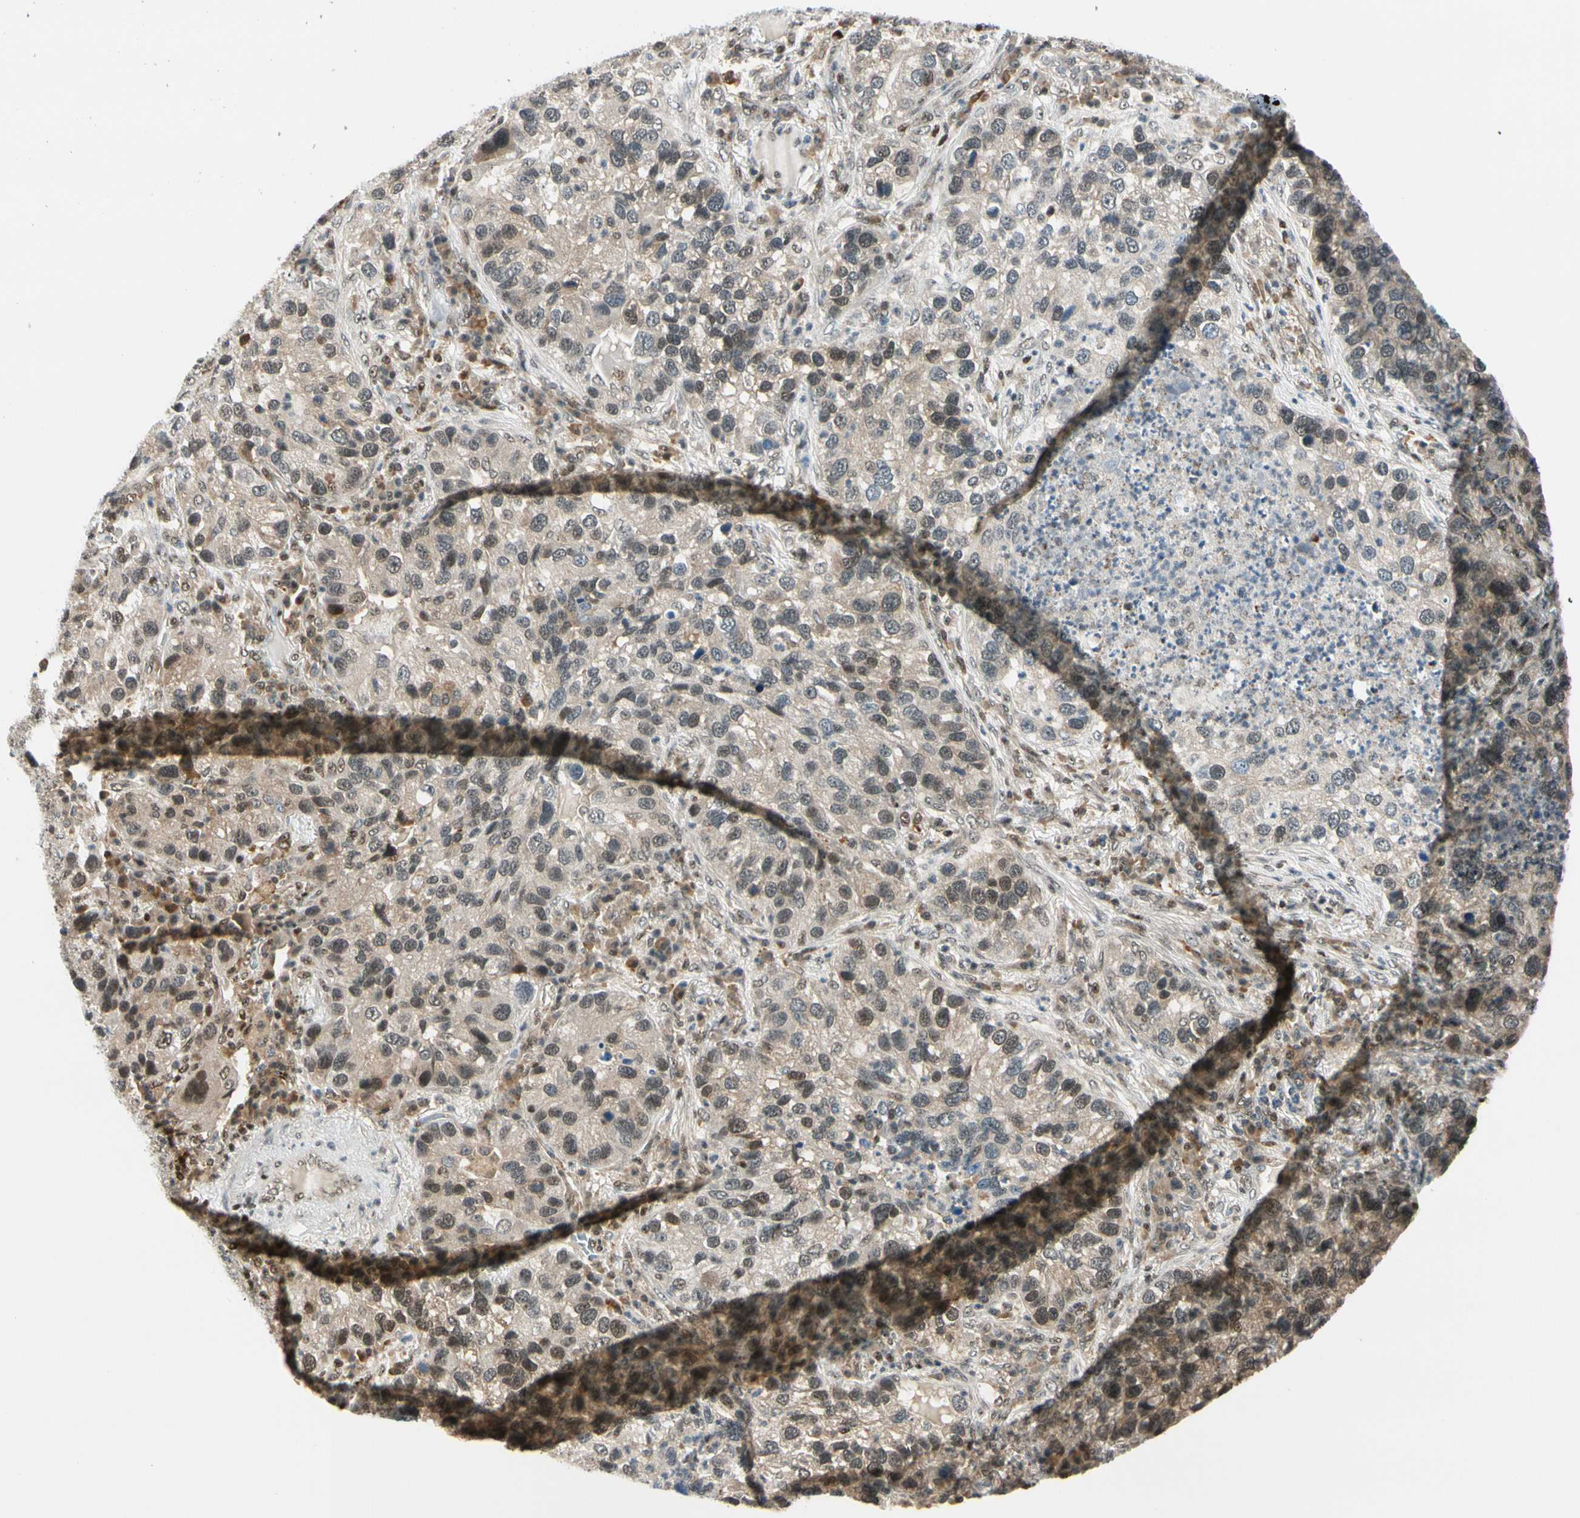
{"staining": {"intensity": "weak", "quantity": ">75%", "location": "cytoplasmic/membranous,nuclear"}, "tissue": "lung cancer", "cell_type": "Tumor cells", "image_type": "cancer", "snomed": [{"axis": "morphology", "description": "Normal tissue, NOS"}, {"axis": "morphology", "description": "Adenocarcinoma, NOS"}, {"axis": "topography", "description": "Bronchus"}, {"axis": "topography", "description": "Lung"}], "caption": "A high-resolution micrograph shows immunohistochemistry (IHC) staining of lung cancer, which demonstrates weak cytoplasmic/membranous and nuclear staining in about >75% of tumor cells.", "gene": "DAXX", "patient": {"sex": "male", "age": 54}}